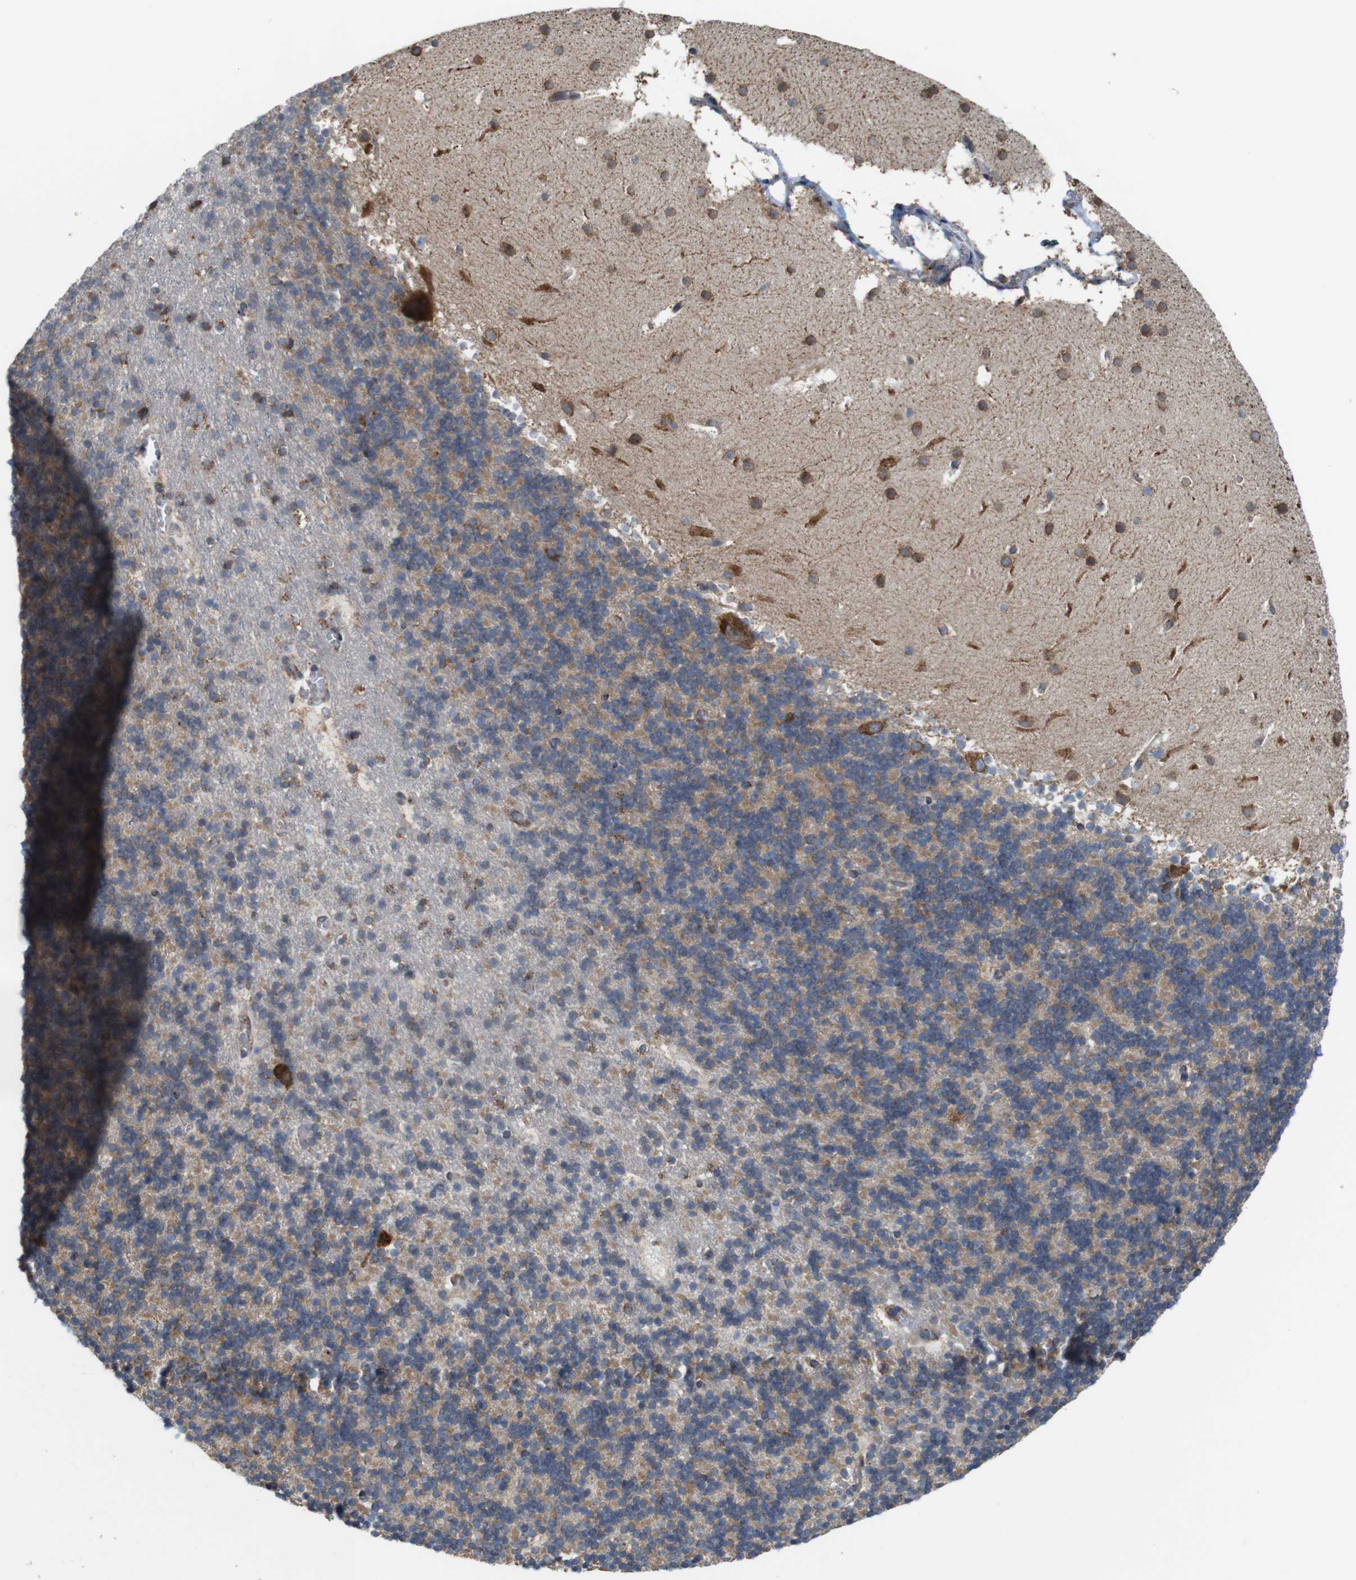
{"staining": {"intensity": "weak", "quantity": "<25%", "location": "cytoplasmic/membranous"}, "tissue": "cerebellum", "cell_type": "Cells in granular layer", "image_type": "normal", "snomed": [{"axis": "morphology", "description": "Normal tissue, NOS"}, {"axis": "topography", "description": "Cerebellum"}], "caption": "This is a histopathology image of IHC staining of unremarkable cerebellum, which shows no positivity in cells in granular layer. (Immunohistochemistry (ihc), brightfield microscopy, high magnification).", "gene": "UGGT1", "patient": {"sex": "male", "age": 45}}